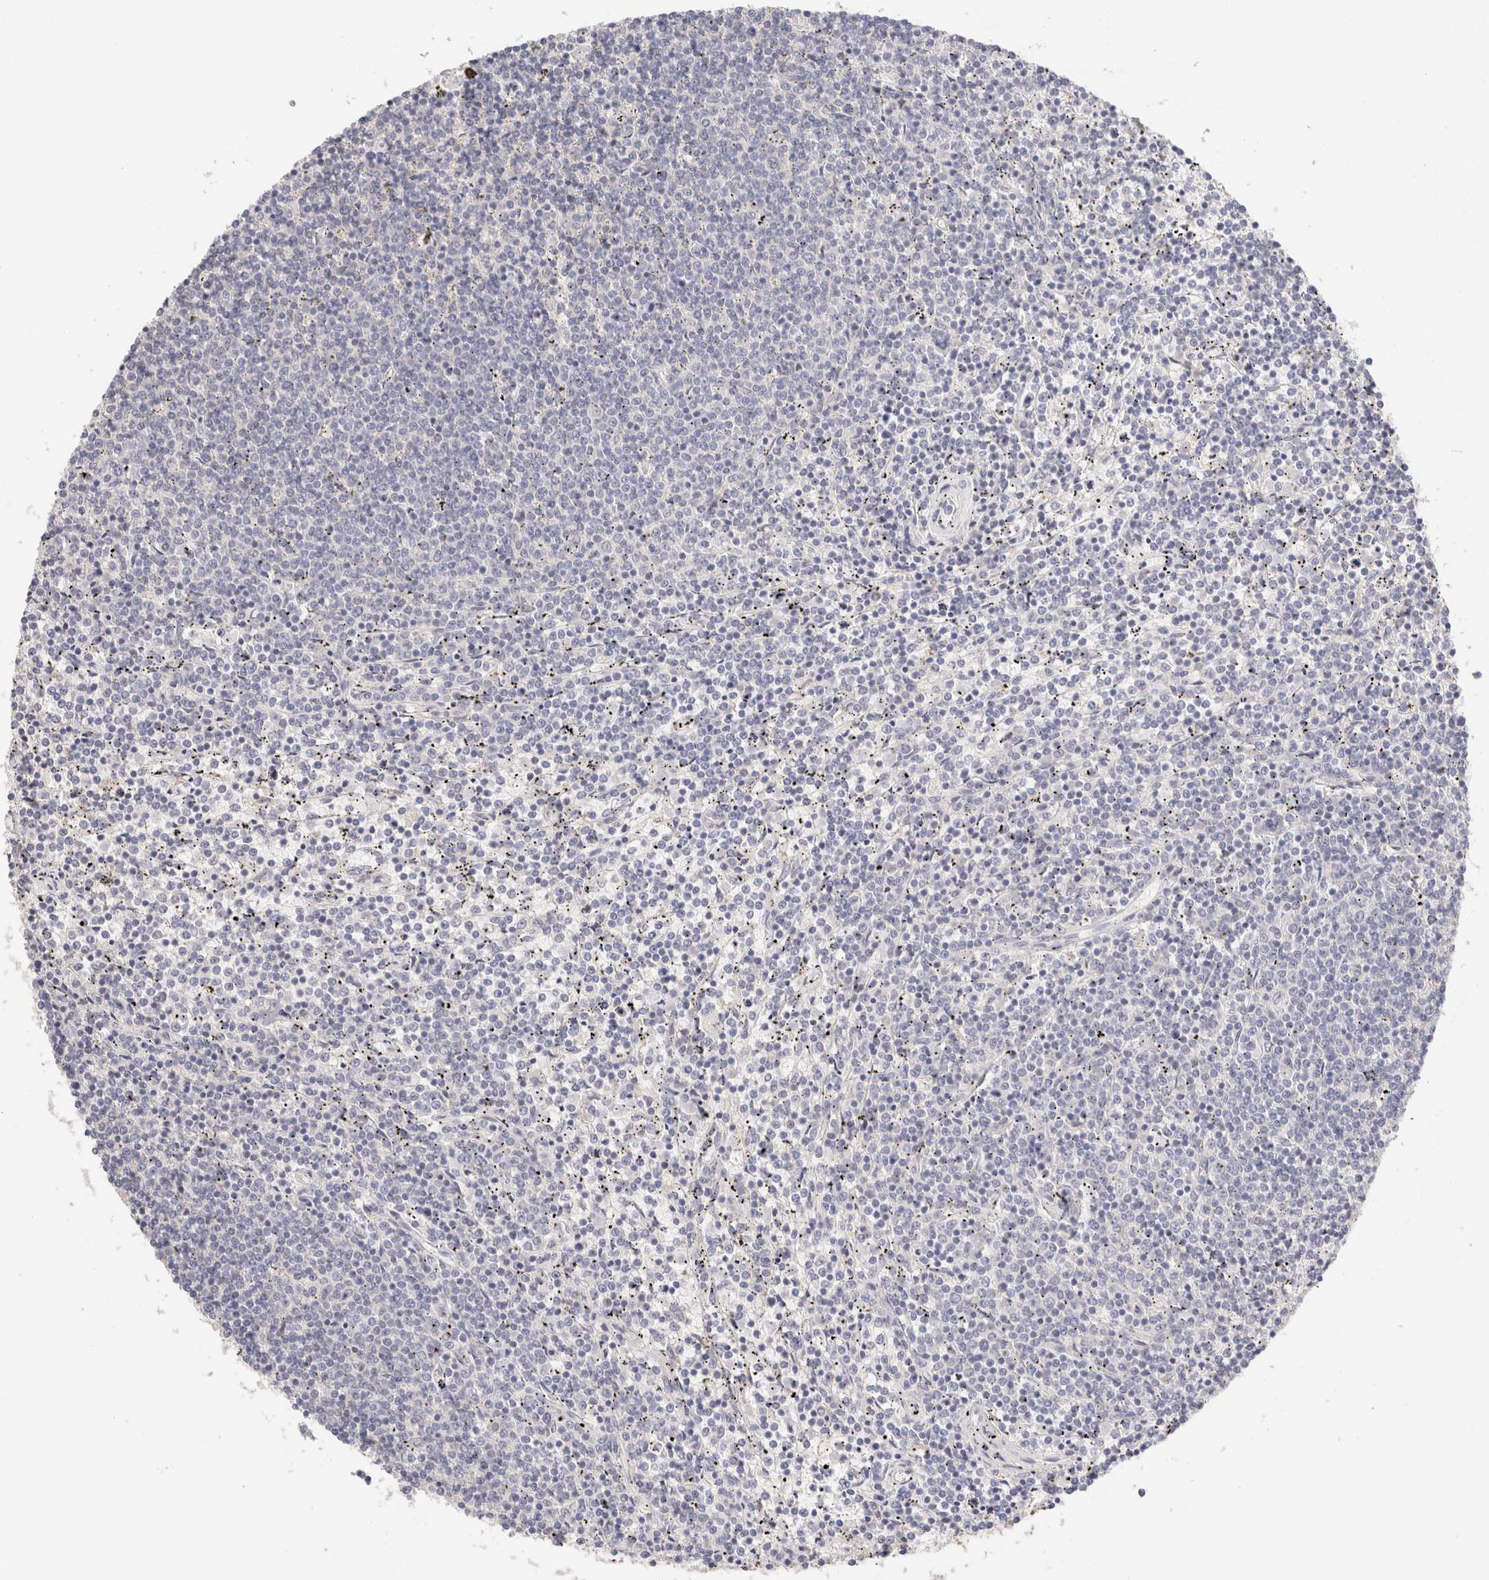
{"staining": {"intensity": "negative", "quantity": "none", "location": "none"}, "tissue": "lymphoma", "cell_type": "Tumor cells", "image_type": "cancer", "snomed": [{"axis": "morphology", "description": "Malignant lymphoma, non-Hodgkin's type, Low grade"}, {"axis": "topography", "description": "Spleen"}], "caption": "Image shows no protein expression in tumor cells of malignant lymphoma, non-Hodgkin's type (low-grade) tissue.", "gene": "SCGB2A2", "patient": {"sex": "female", "age": 50}}